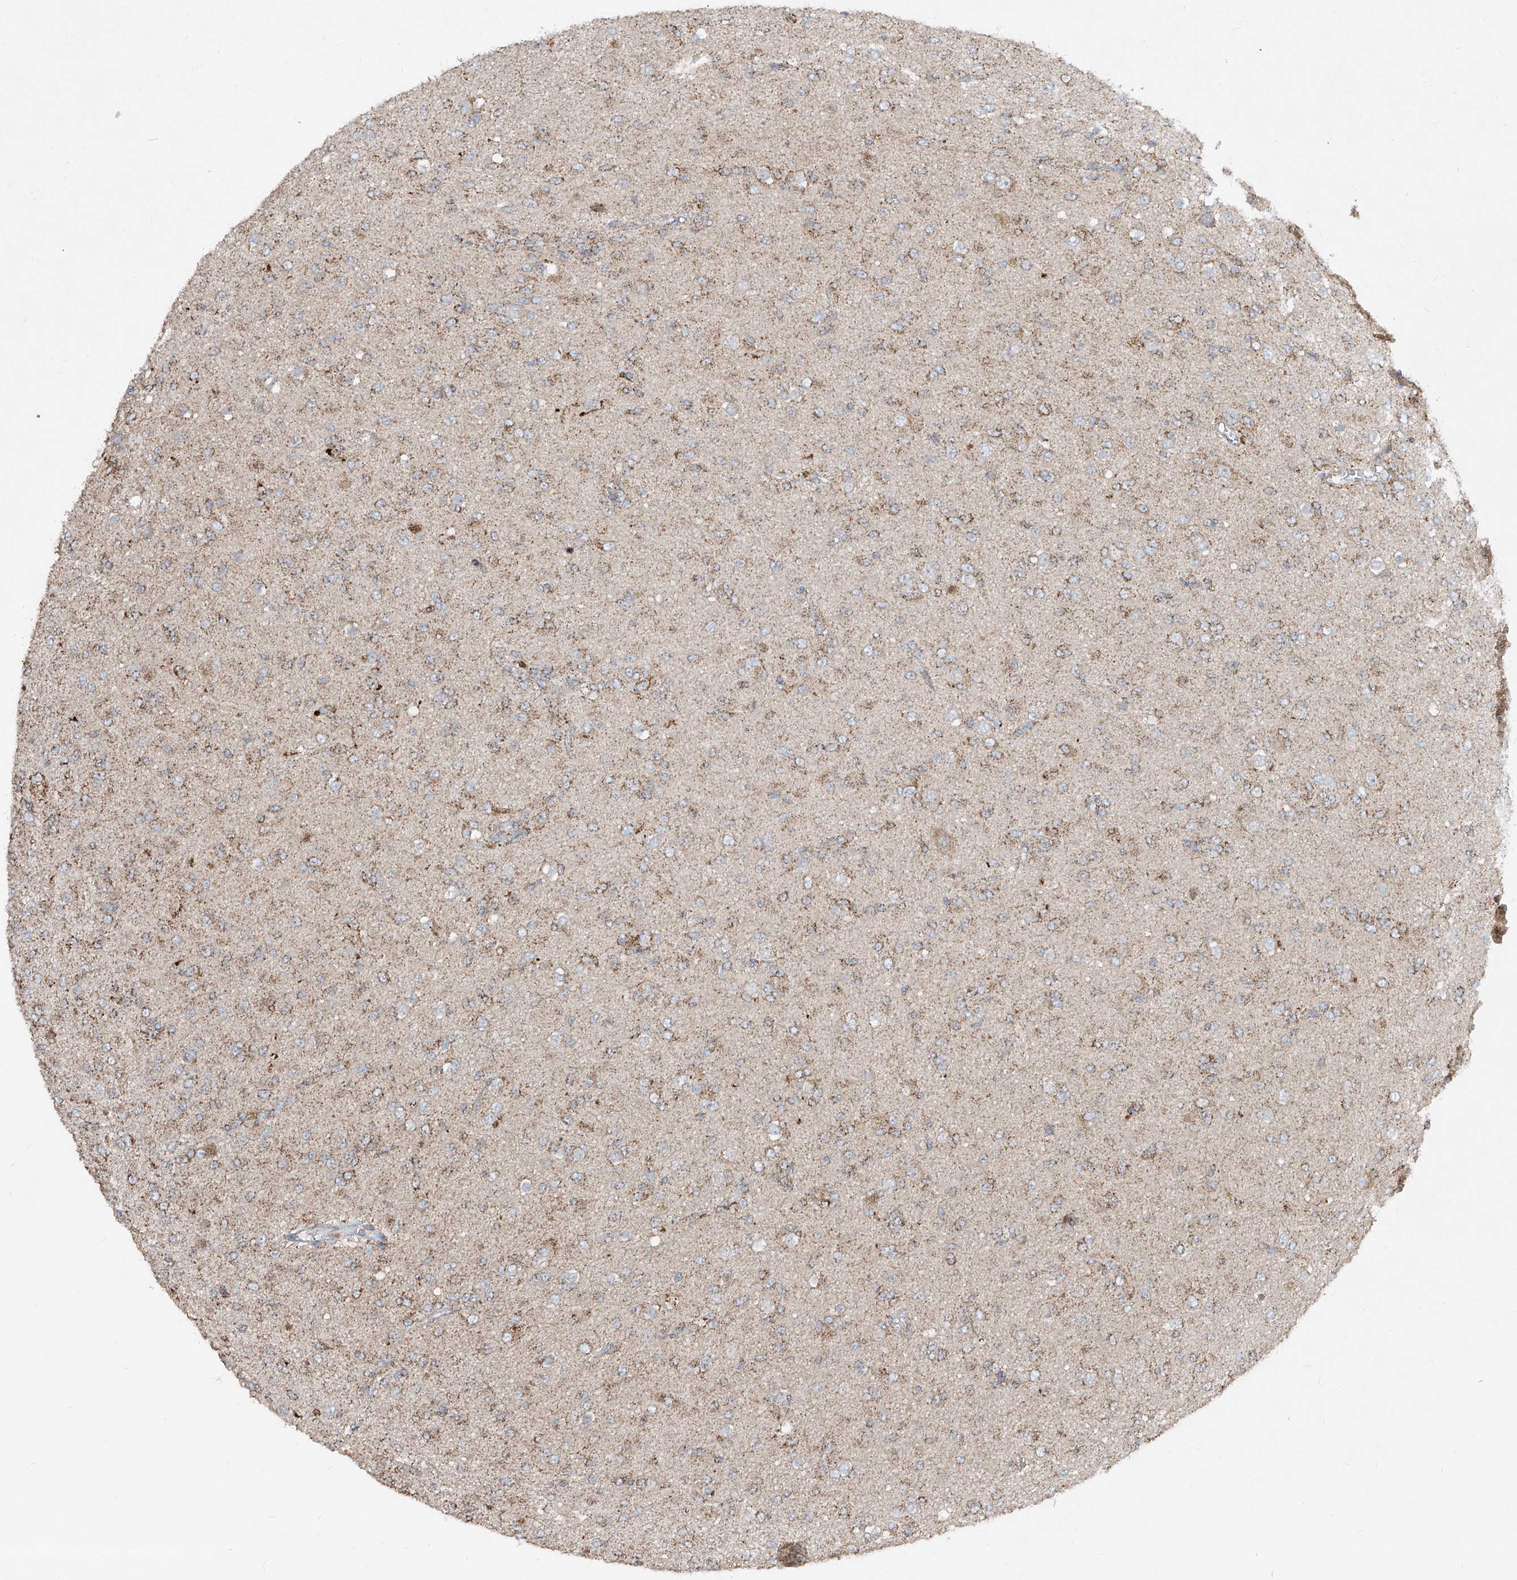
{"staining": {"intensity": "moderate", "quantity": ">75%", "location": "cytoplasmic/membranous"}, "tissue": "glioma", "cell_type": "Tumor cells", "image_type": "cancer", "snomed": [{"axis": "morphology", "description": "Glioma, malignant, Low grade"}, {"axis": "topography", "description": "Brain"}], "caption": "Protein expression analysis of human malignant glioma (low-grade) reveals moderate cytoplasmic/membranous expression in approximately >75% of tumor cells.", "gene": "ABCD3", "patient": {"sex": "male", "age": 65}}